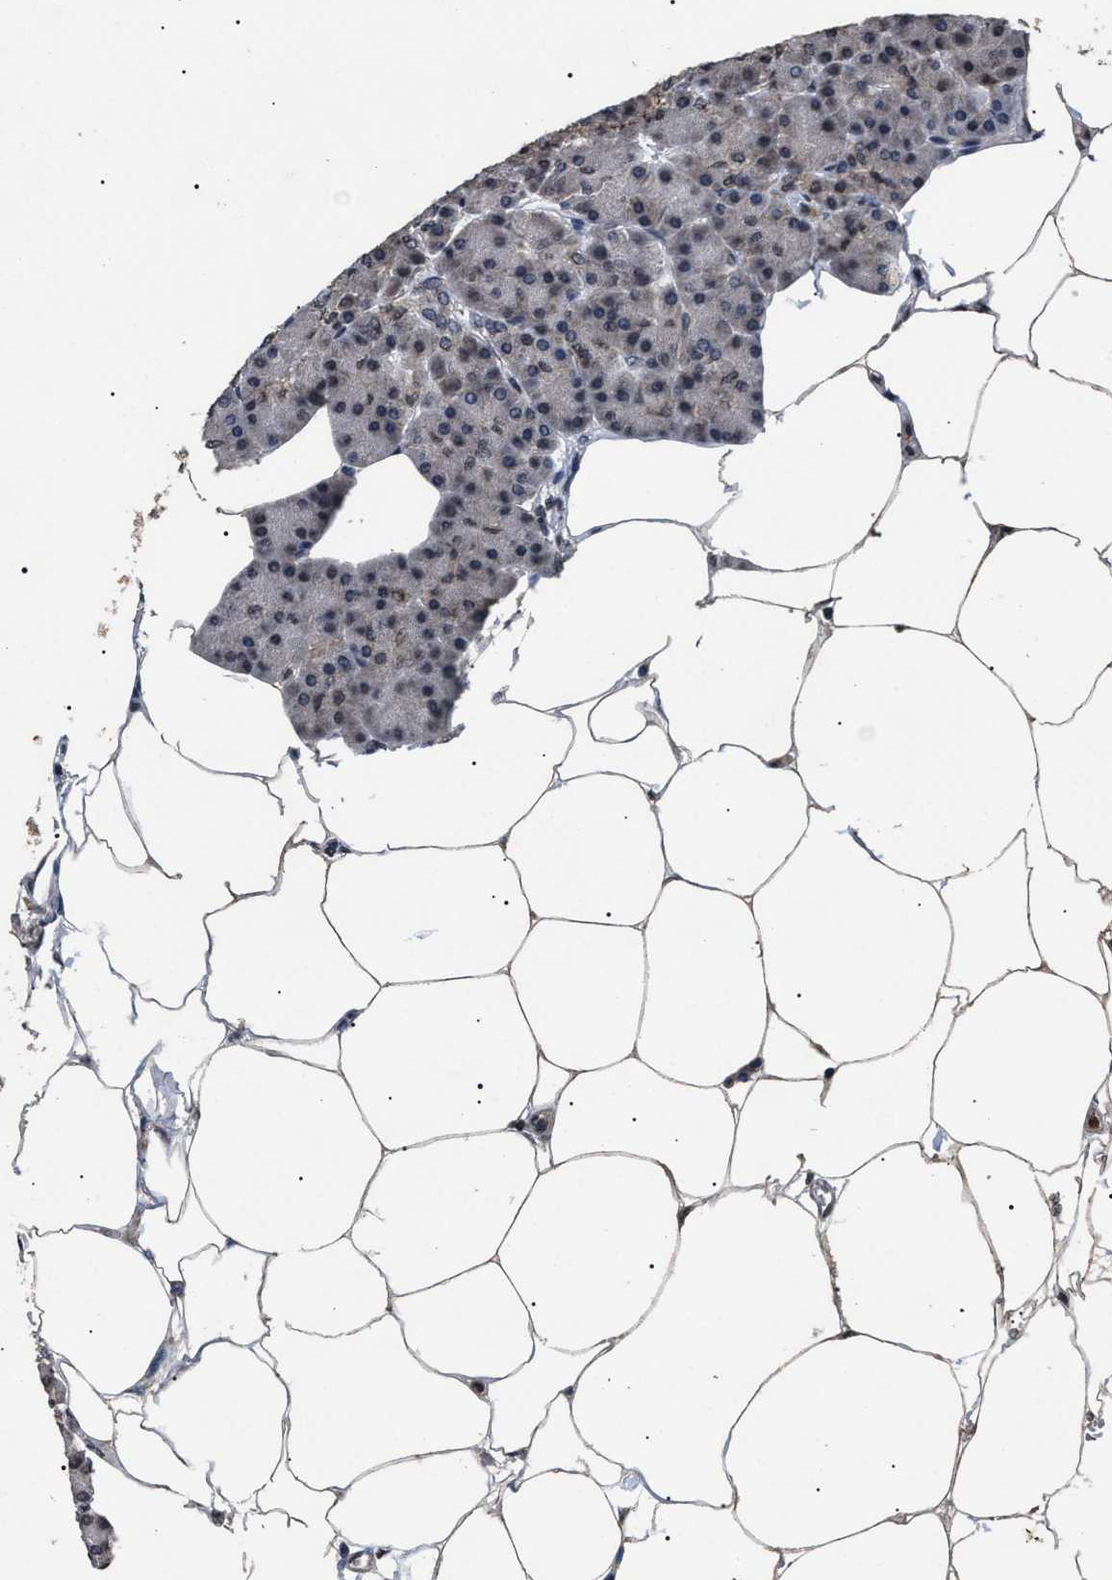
{"staining": {"intensity": "moderate", "quantity": "<25%", "location": "cytoplasmic/membranous,nuclear"}, "tissue": "pancreas", "cell_type": "Exocrine glandular cells", "image_type": "normal", "snomed": [{"axis": "morphology", "description": "Normal tissue, NOS"}, {"axis": "topography", "description": "Pancreas"}], "caption": "Protein analysis of benign pancreas shows moderate cytoplasmic/membranous,nuclear expression in about <25% of exocrine glandular cells. Nuclei are stained in blue.", "gene": "ANP32E", "patient": {"sex": "female", "age": 70}}